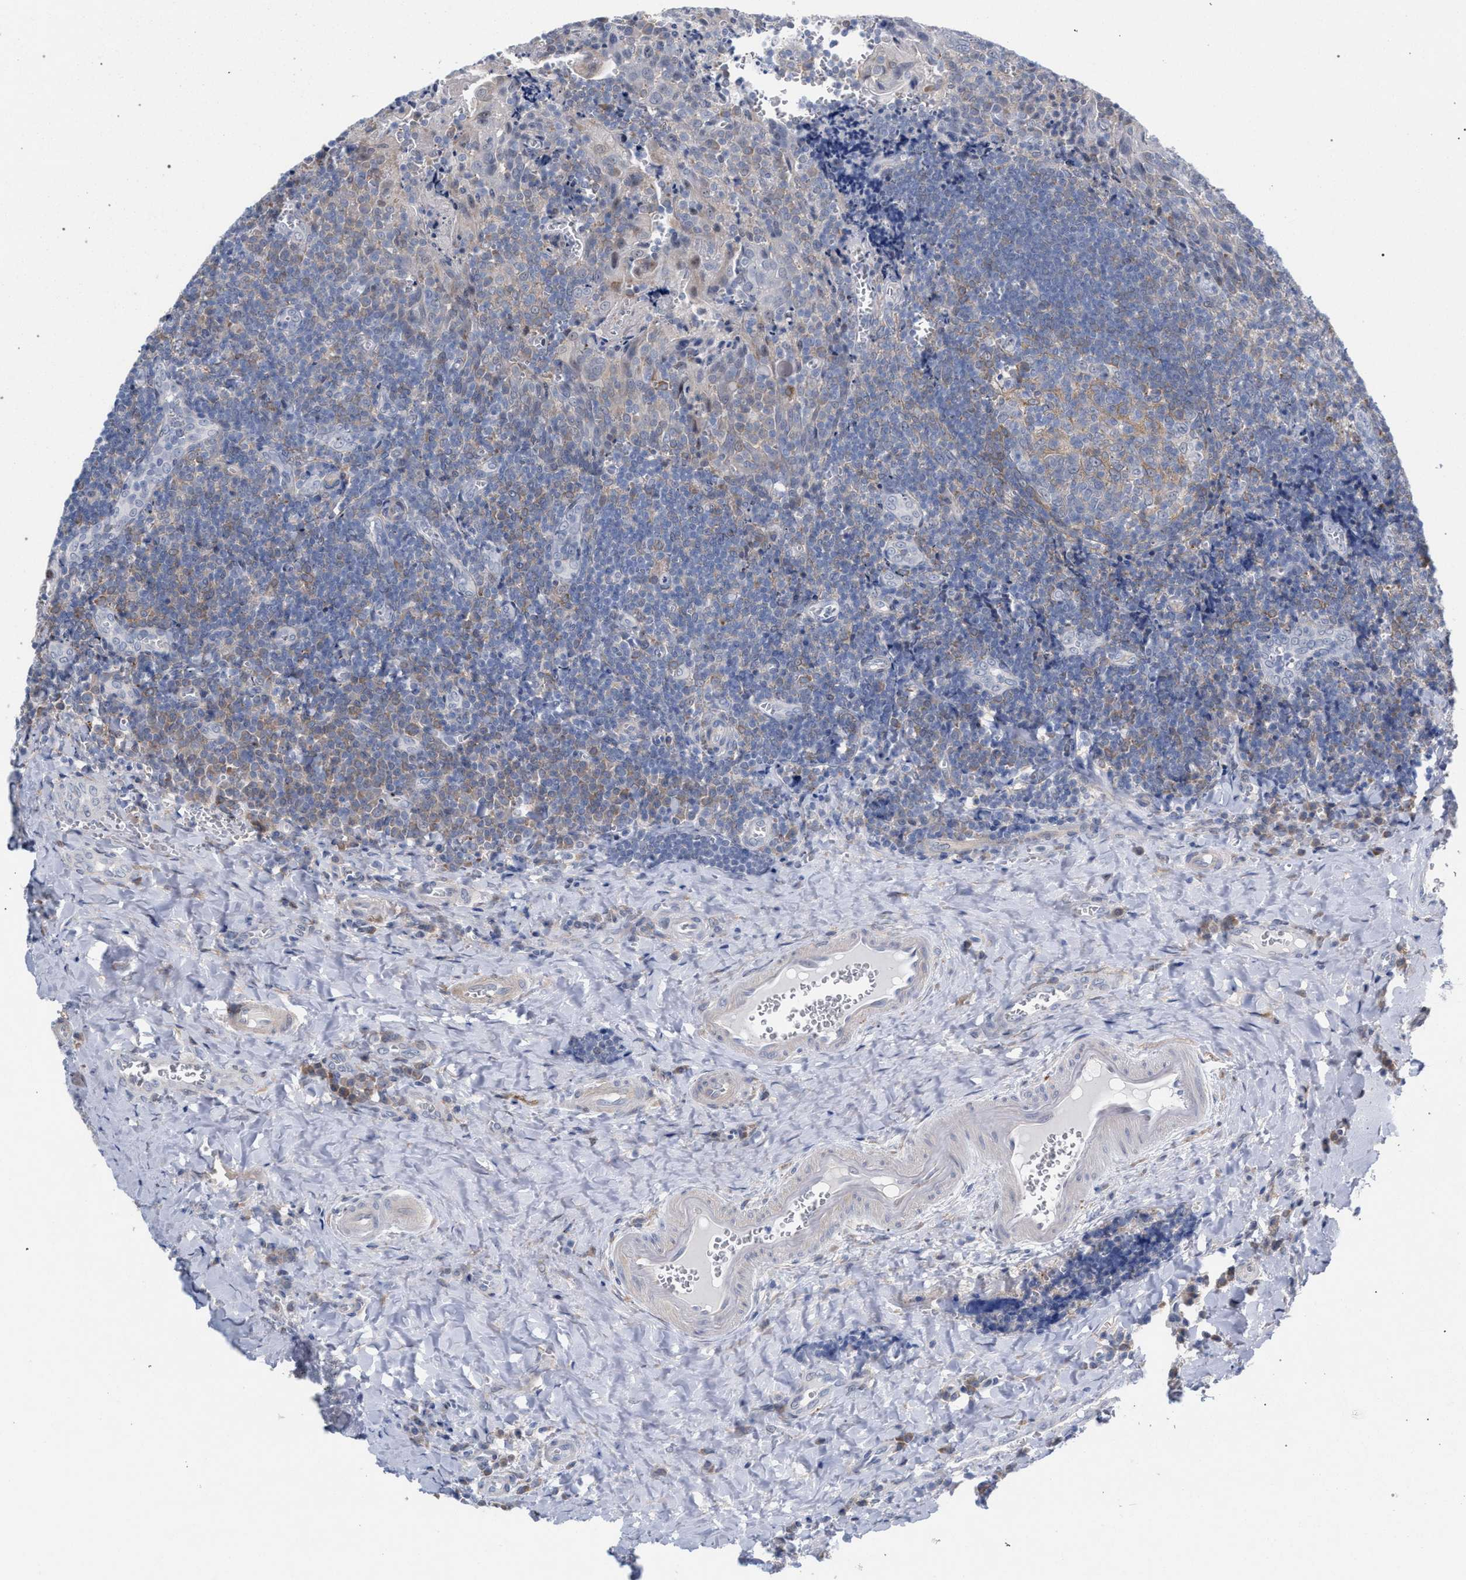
{"staining": {"intensity": "moderate", "quantity": ">75%", "location": "cytoplasmic/membranous"}, "tissue": "tonsil", "cell_type": "Germinal center cells", "image_type": "normal", "snomed": [{"axis": "morphology", "description": "Normal tissue, NOS"}, {"axis": "morphology", "description": "Inflammation, NOS"}, {"axis": "topography", "description": "Tonsil"}], "caption": "Unremarkable tonsil was stained to show a protein in brown. There is medium levels of moderate cytoplasmic/membranous staining in about >75% of germinal center cells. The protein of interest is shown in brown color, while the nuclei are stained blue.", "gene": "FHOD3", "patient": {"sex": "female", "age": 31}}